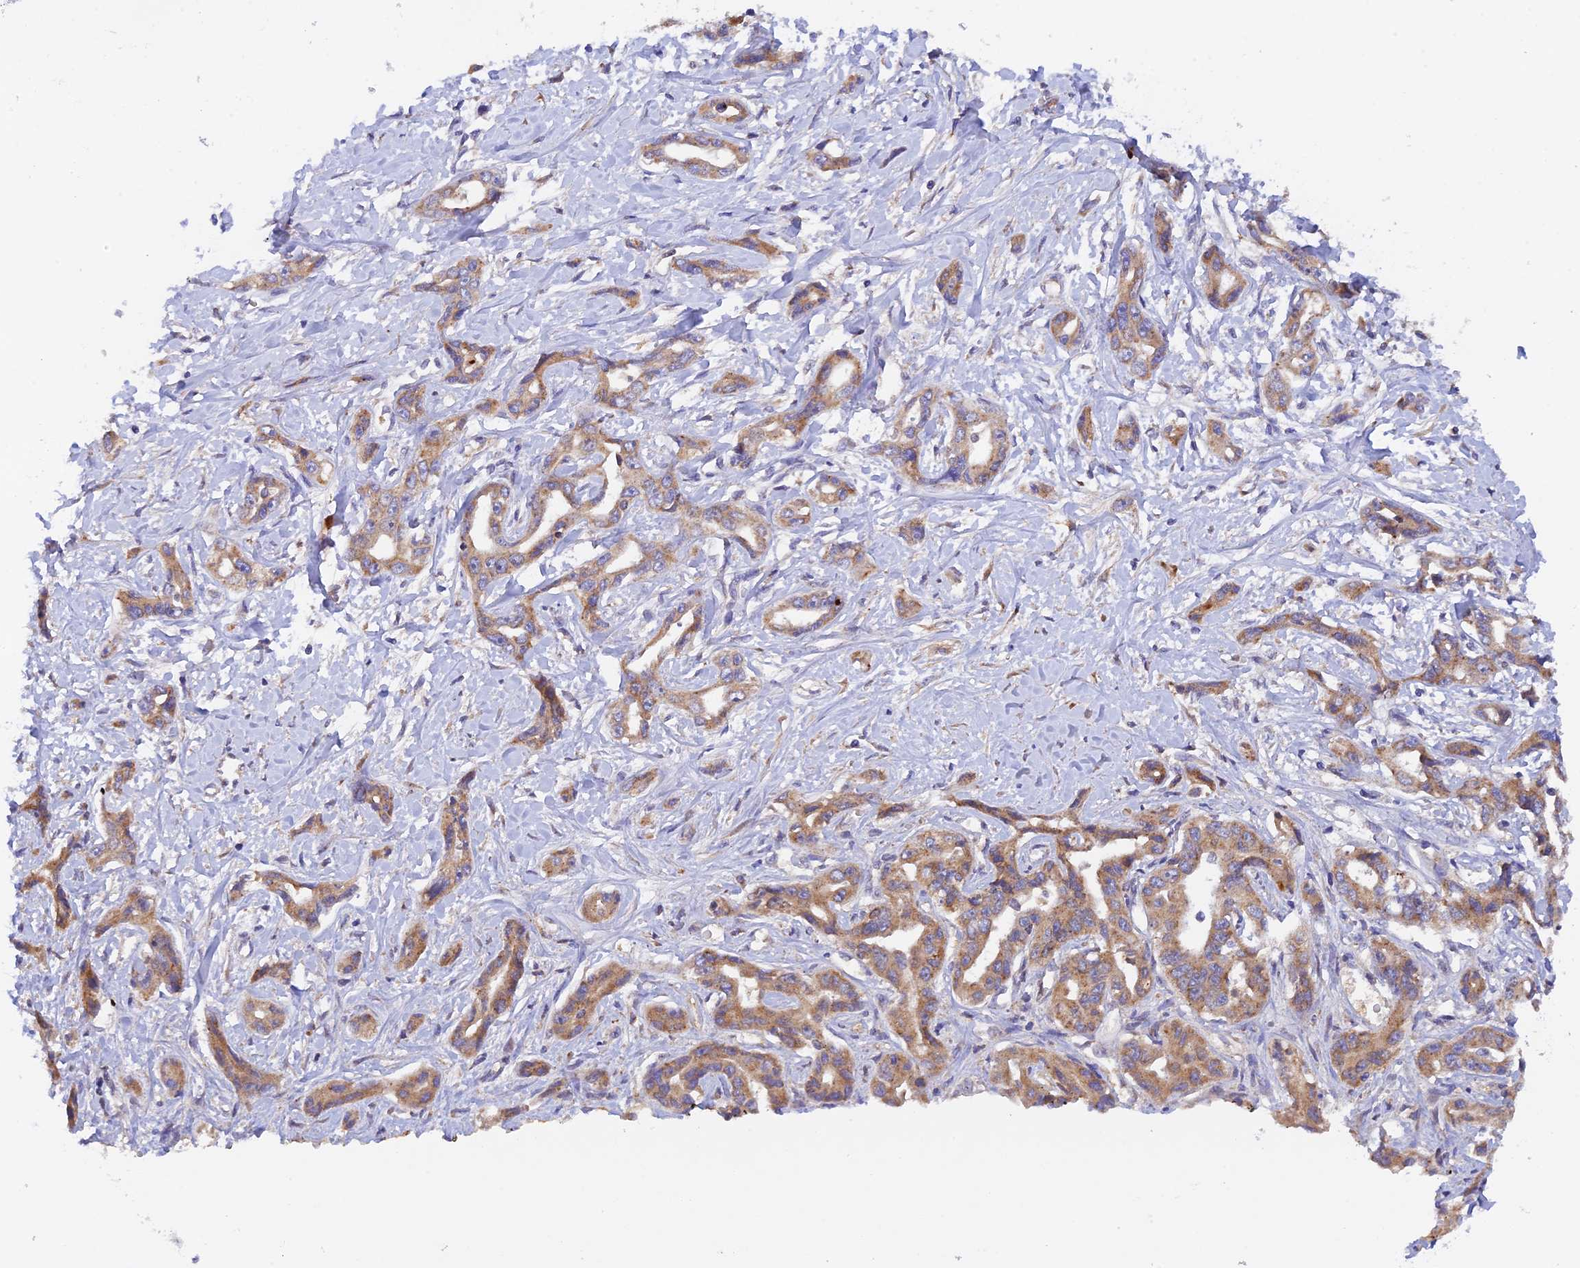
{"staining": {"intensity": "moderate", "quantity": ">75%", "location": "cytoplasmic/membranous"}, "tissue": "liver cancer", "cell_type": "Tumor cells", "image_type": "cancer", "snomed": [{"axis": "morphology", "description": "Cholangiocarcinoma"}, {"axis": "topography", "description": "Liver"}], "caption": "Immunohistochemistry (IHC) photomicrograph of human cholangiocarcinoma (liver) stained for a protein (brown), which exhibits medium levels of moderate cytoplasmic/membranous staining in approximately >75% of tumor cells.", "gene": "RANBP6", "patient": {"sex": "male", "age": 59}}